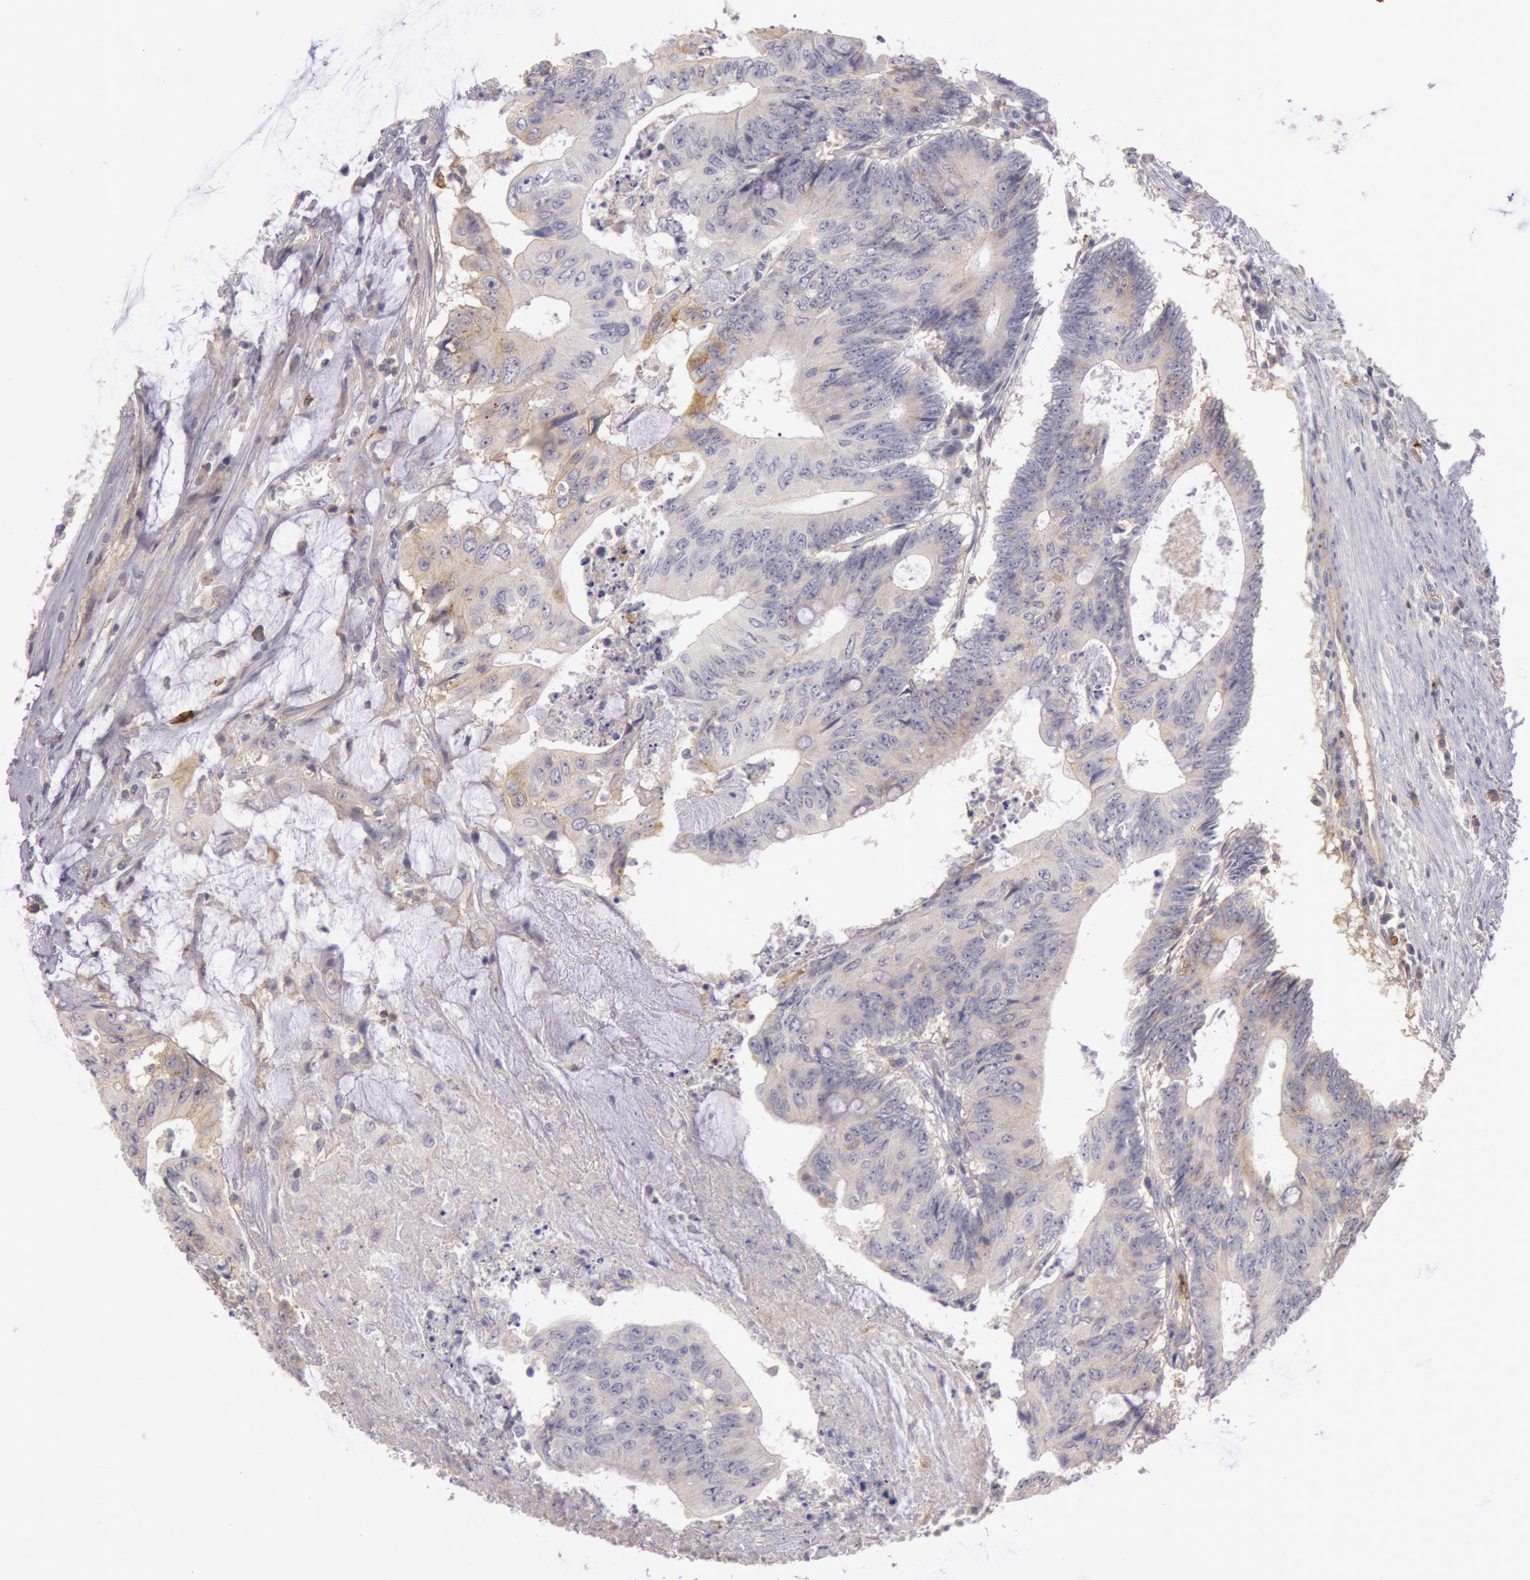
{"staining": {"intensity": "weak", "quantity": "25%-75%", "location": "cytoplasmic/membranous"}, "tissue": "colorectal cancer", "cell_type": "Tumor cells", "image_type": "cancer", "snomed": [{"axis": "morphology", "description": "Adenocarcinoma, NOS"}, {"axis": "topography", "description": "Colon"}], "caption": "Human adenocarcinoma (colorectal) stained with a brown dye shows weak cytoplasmic/membranous positive positivity in about 25%-75% of tumor cells.", "gene": "TRIB2", "patient": {"sex": "male", "age": 65}}